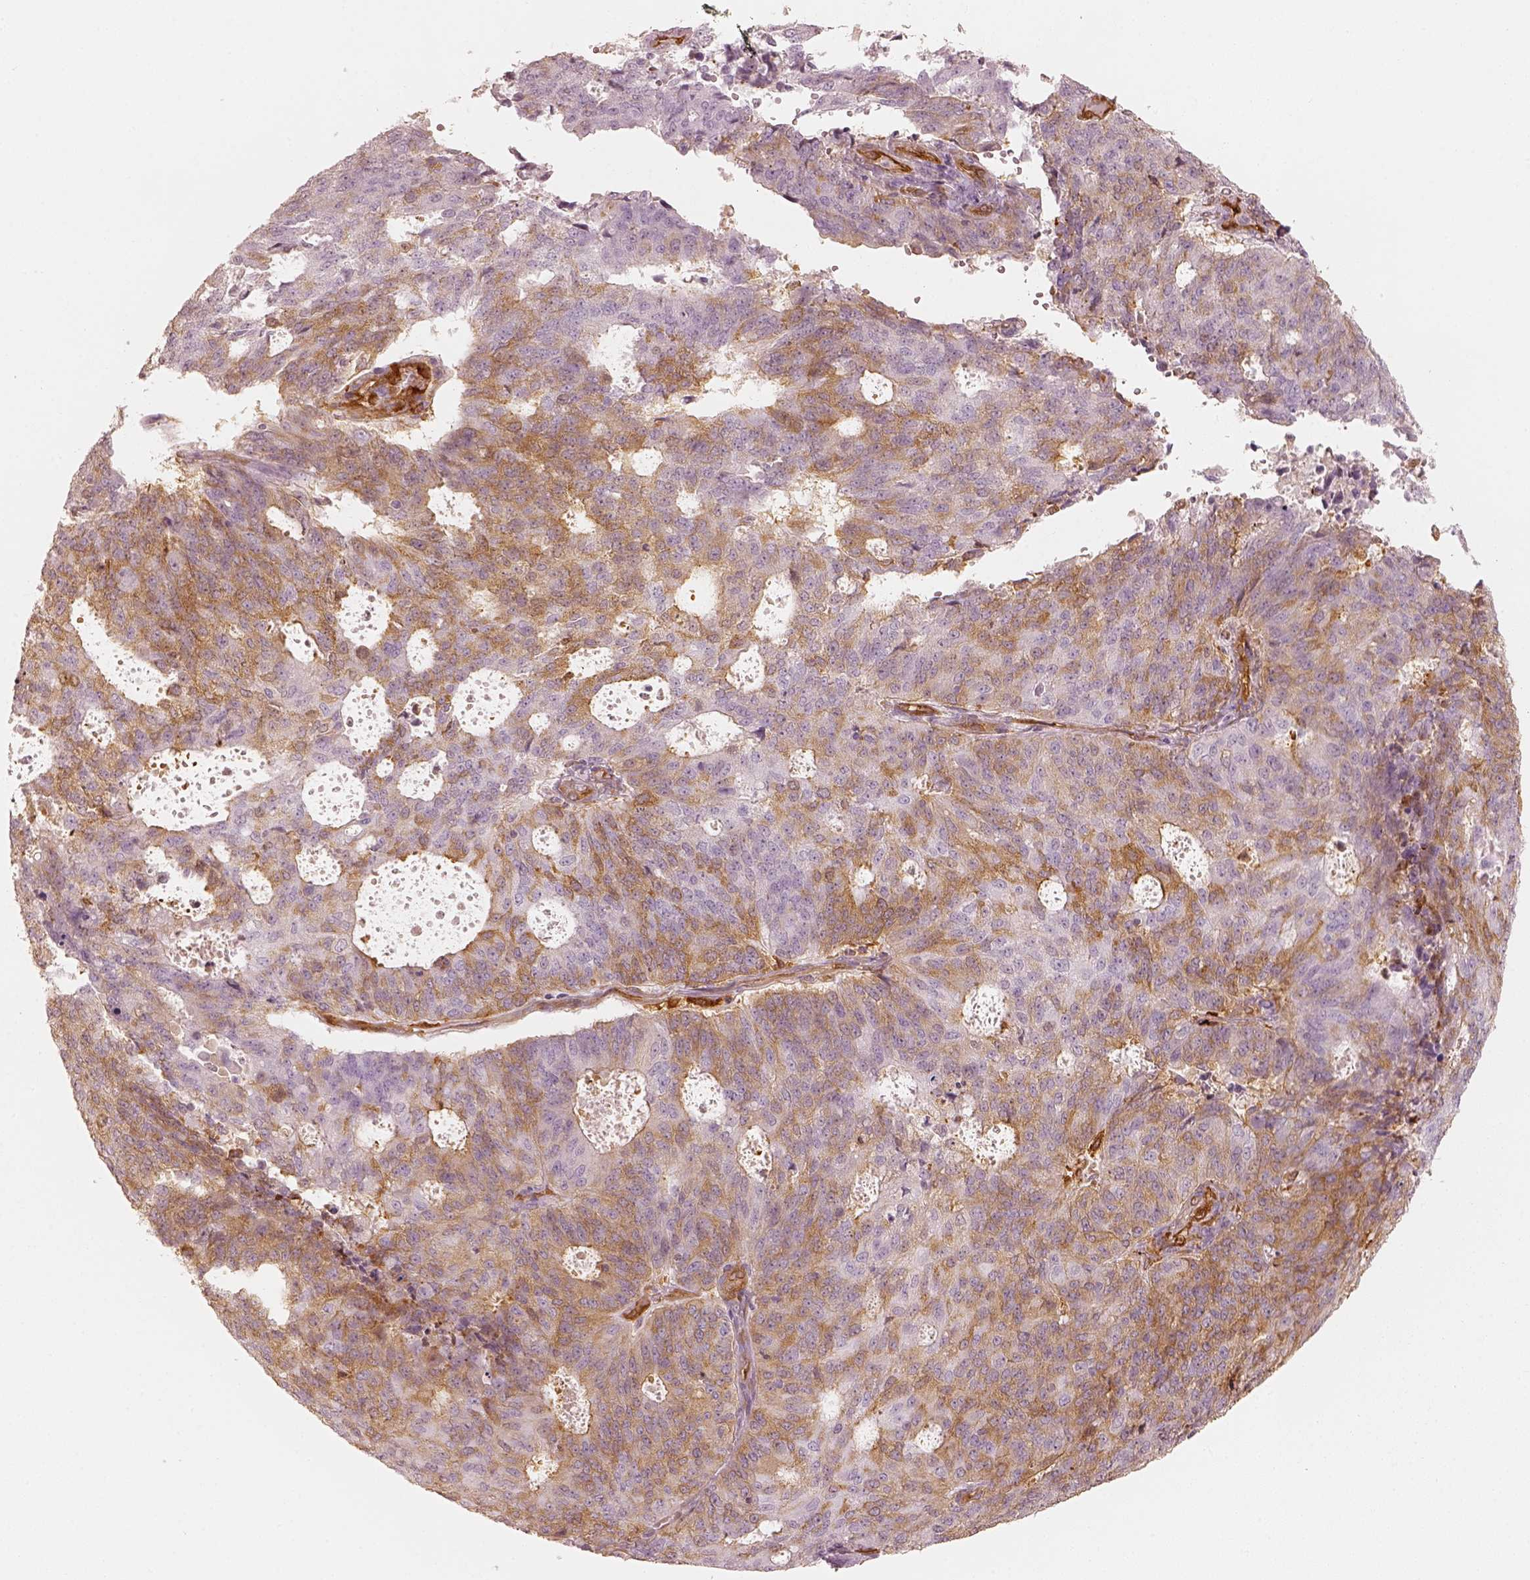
{"staining": {"intensity": "moderate", "quantity": "25%-75%", "location": "cytoplasmic/membranous"}, "tissue": "endometrial cancer", "cell_type": "Tumor cells", "image_type": "cancer", "snomed": [{"axis": "morphology", "description": "Adenocarcinoma, NOS"}, {"axis": "topography", "description": "Endometrium"}], "caption": "The histopathology image demonstrates a brown stain indicating the presence of a protein in the cytoplasmic/membranous of tumor cells in endometrial adenocarcinoma.", "gene": "FSCN1", "patient": {"sex": "female", "age": 82}}